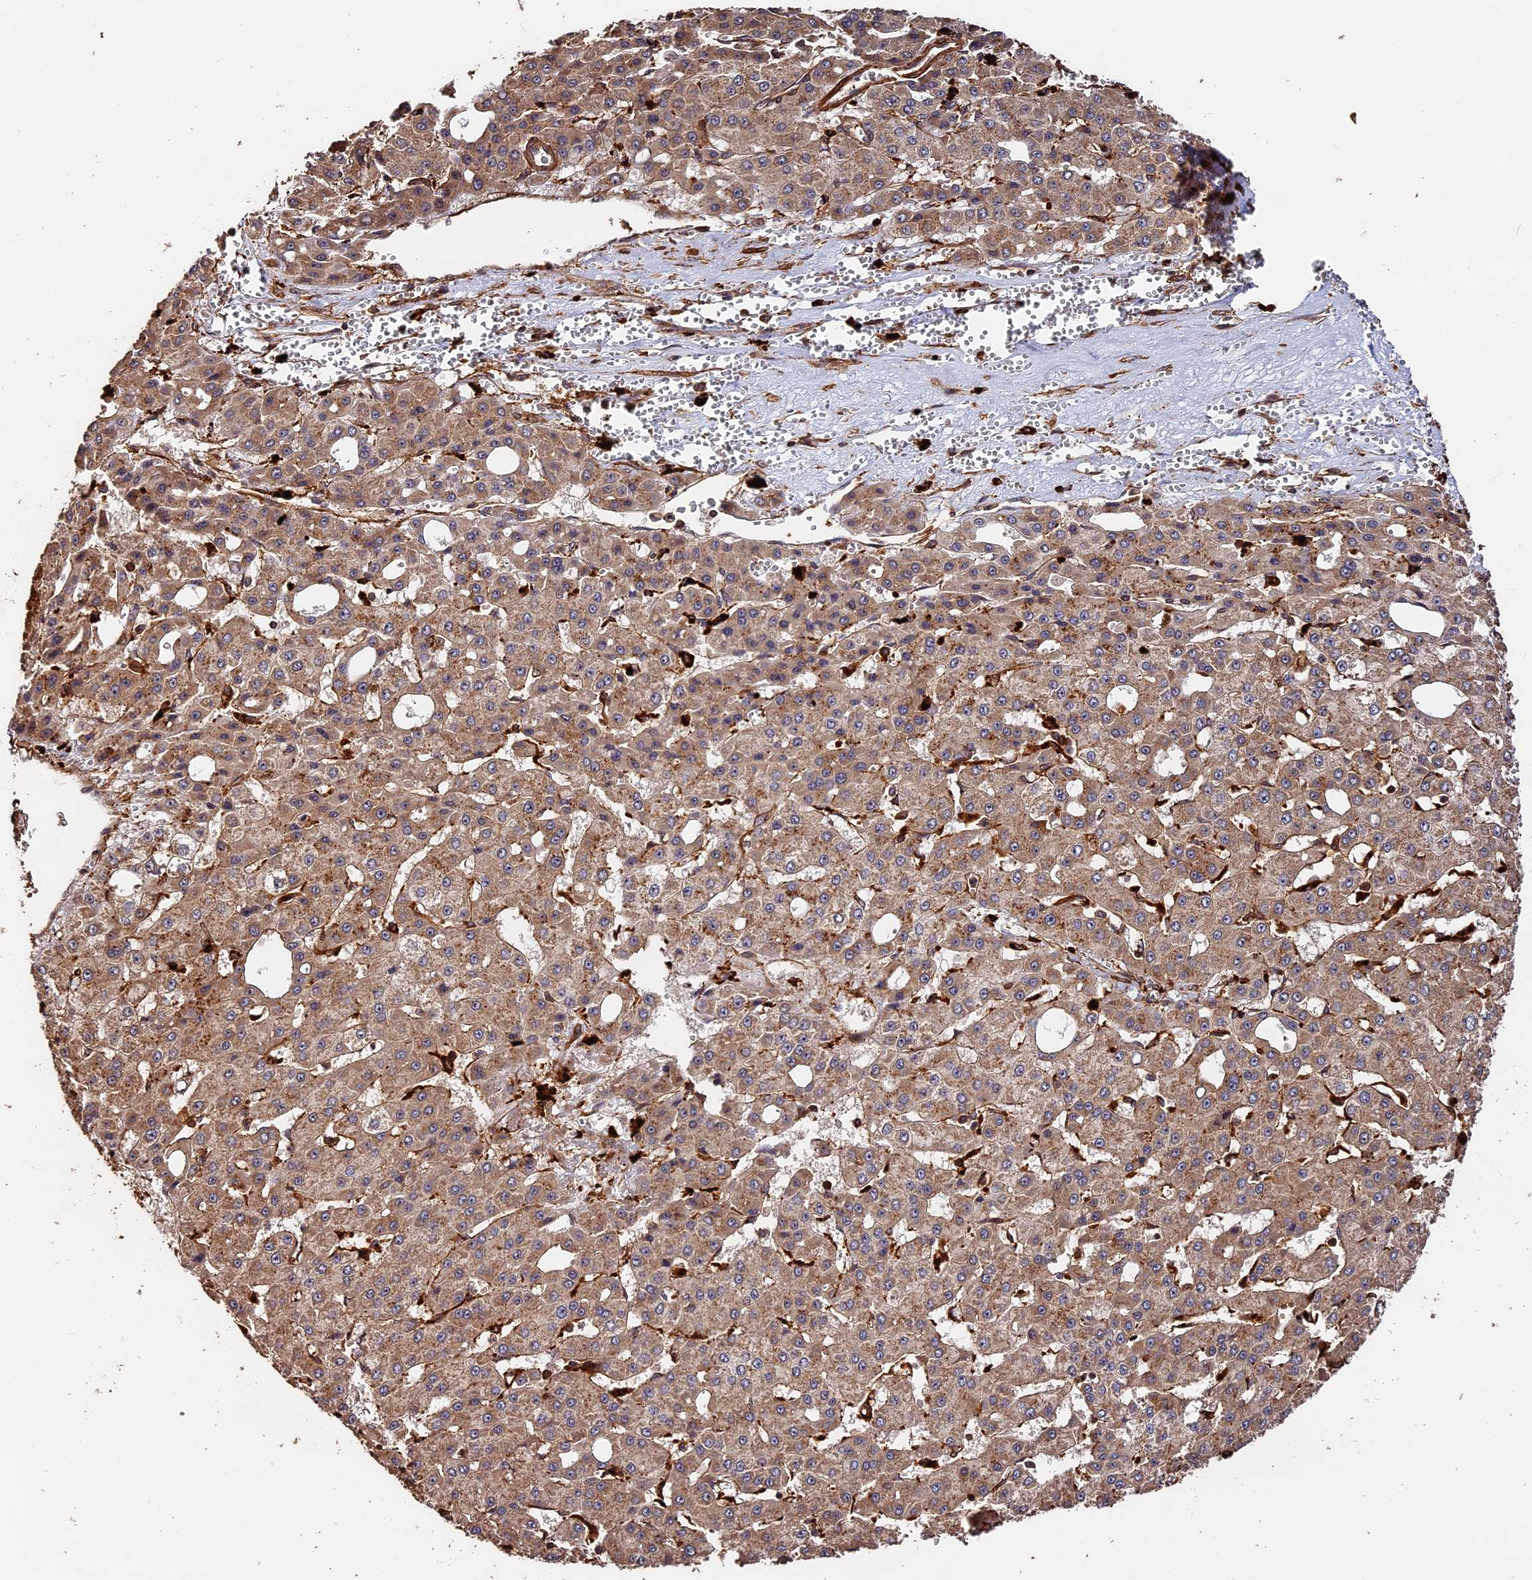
{"staining": {"intensity": "moderate", "quantity": ">75%", "location": "cytoplasmic/membranous"}, "tissue": "liver cancer", "cell_type": "Tumor cells", "image_type": "cancer", "snomed": [{"axis": "morphology", "description": "Carcinoma, Hepatocellular, NOS"}, {"axis": "topography", "description": "Liver"}], "caption": "Hepatocellular carcinoma (liver) stained with a protein marker displays moderate staining in tumor cells.", "gene": "MMP15", "patient": {"sex": "male", "age": 47}}